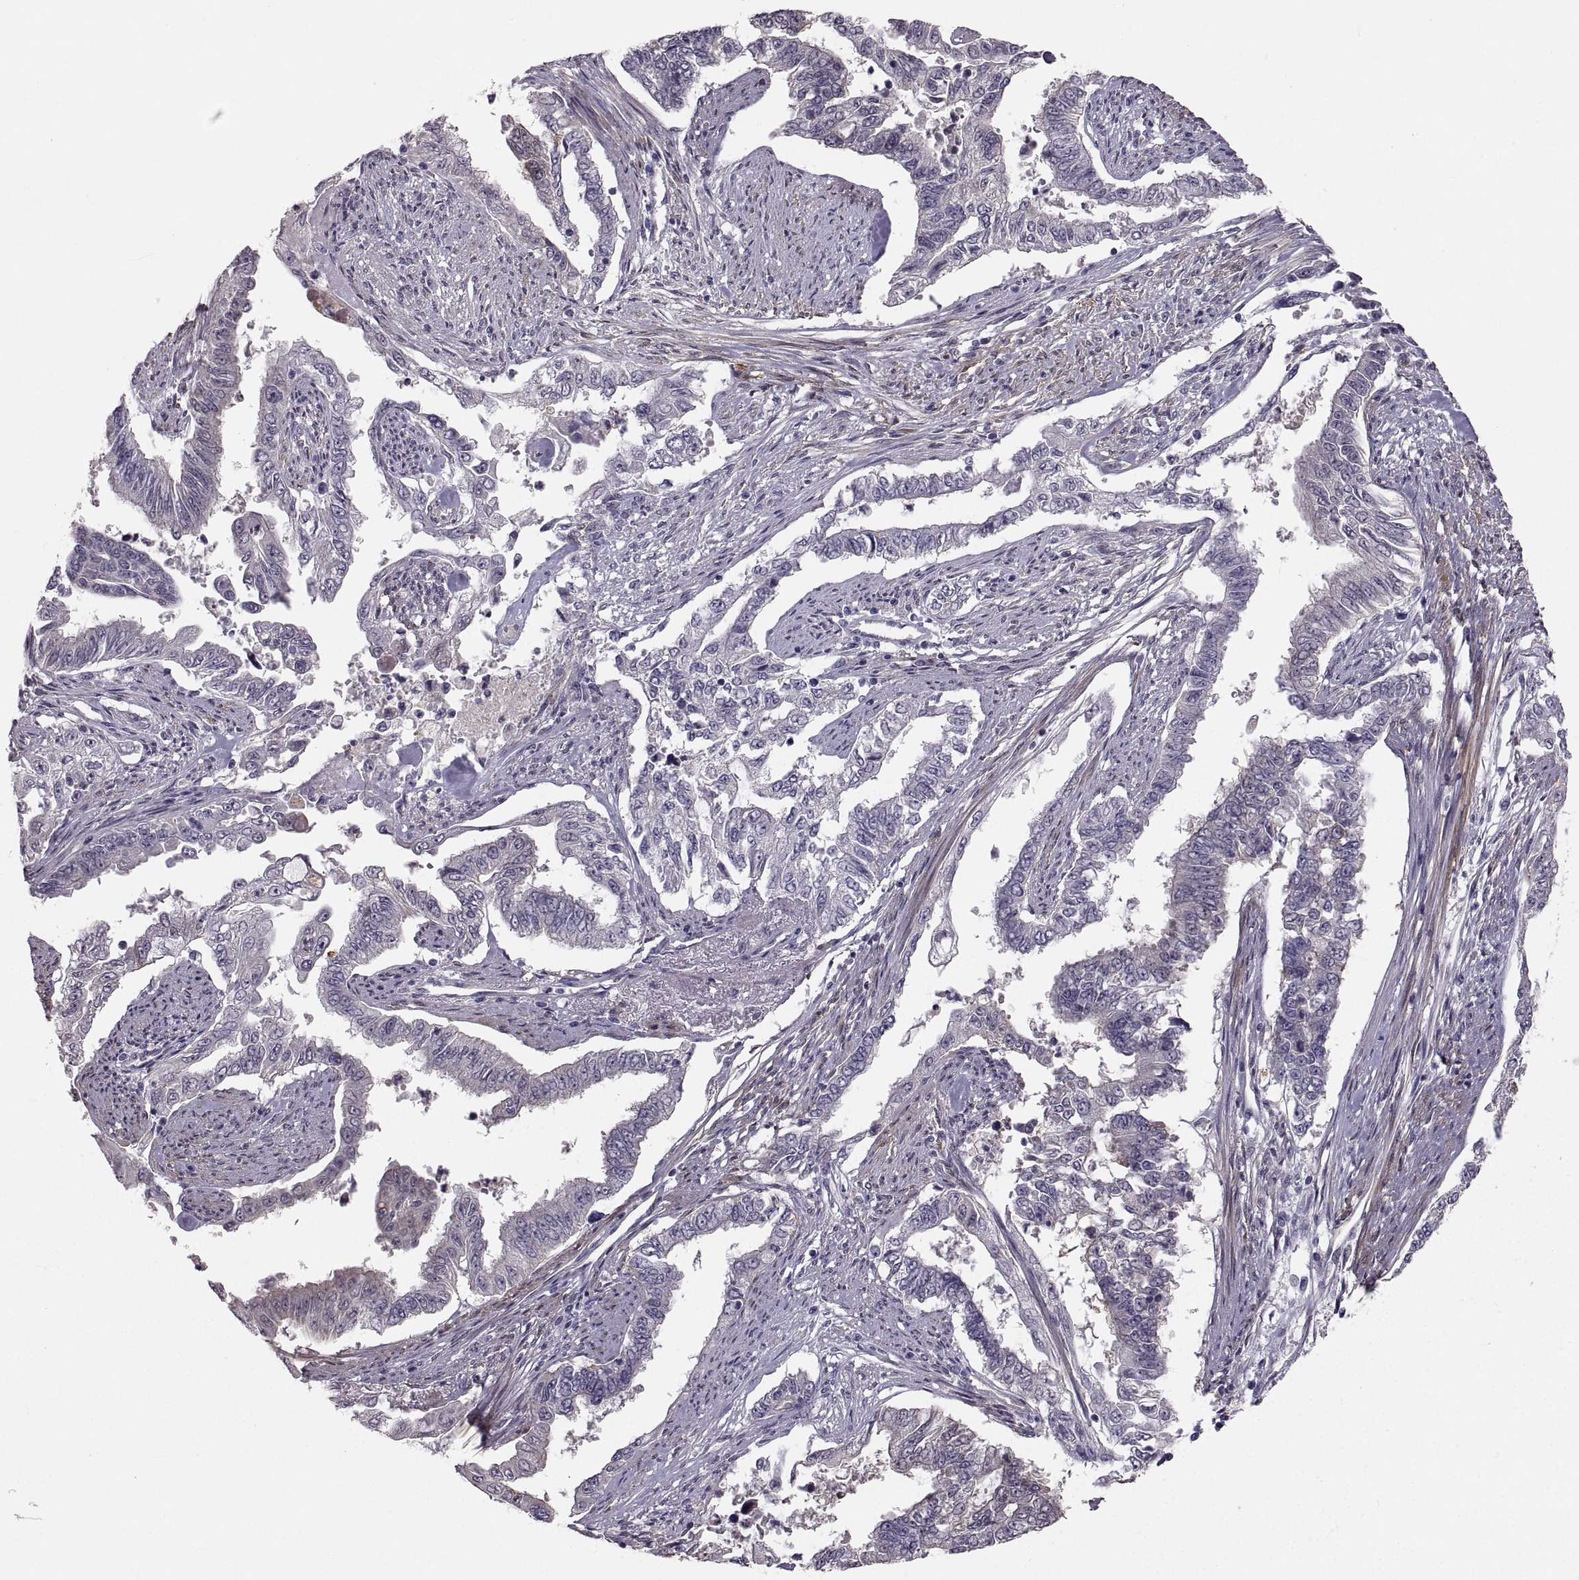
{"staining": {"intensity": "weak", "quantity": "<25%", "location": "cytoplasmic/membranous"}, "tissue": "endometrial cancer", "cell_type": "Tumor cells", "image_type": "cancer", "snomed": [{"axis": "morphology", "description": "Adenocarcinoma, NOS"}, {"axis": "topography", "description": "Uterus"}], "caption": "Endometrial cancer was stained to show a protein in brown. There is no significant positivity in tumor cells. (DAB immunohistochemistry visualized using brightfield microscopy, high magnification).", "gene": "PGM5", "patient": {"sex": "female", "age": 59}}